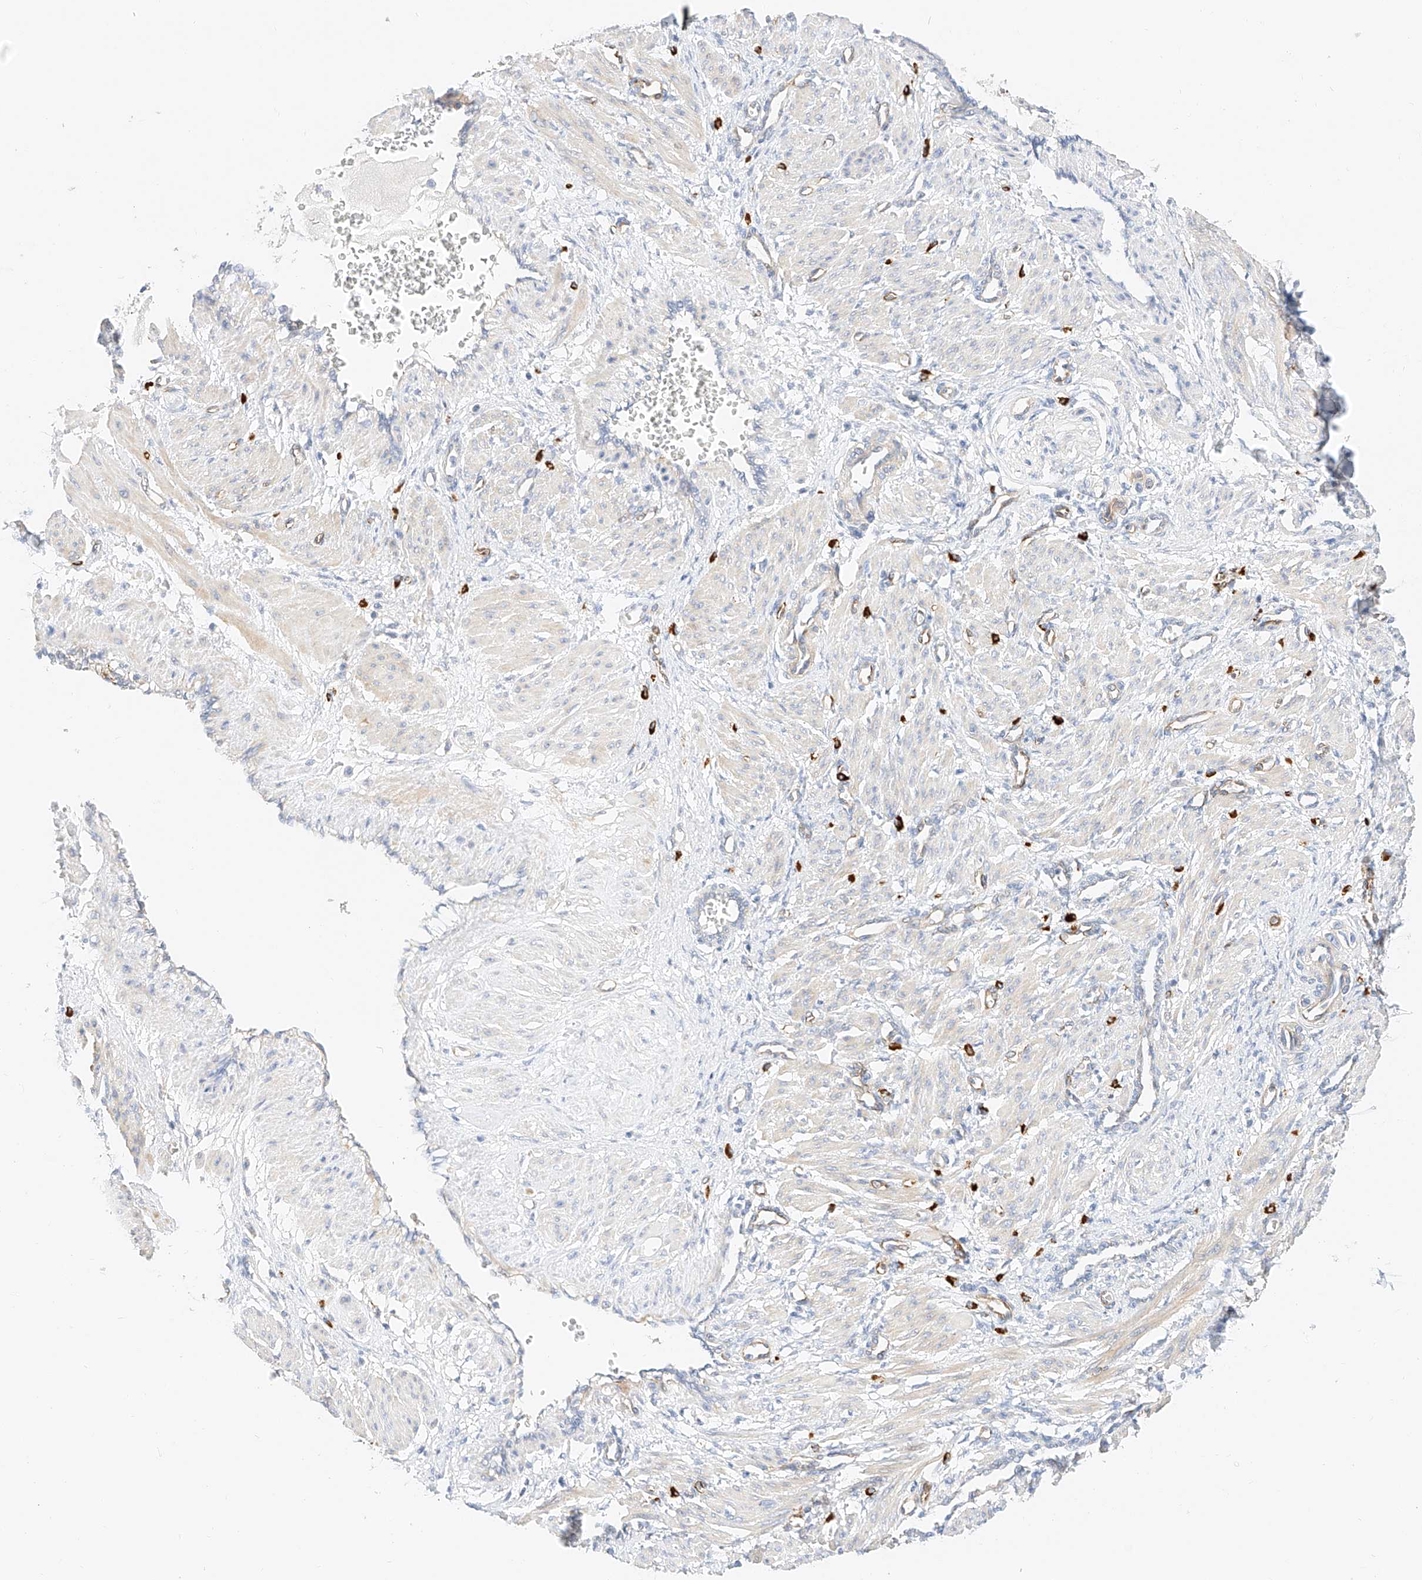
{"staining": {"intensity": "negative", "quantity": "none", "location": "none"}, "tissue": "smooth muscle", "cell_type": "Smooth muscle cells", "image_type": "normal", "snomed": [{"axis": "morphology", "description": "Normal tissue, NOS"}, {"axis": "topography", "description": "Endometrium"}], "caption": "Protein analysis of unremarkable smooth muscle shows no significant expression in smooth muscle cells. (Brightfield microscopy of DAB (3,3'-diaminobenzidine) IHC at high magnification).", "gene": "CDCP2", "patient": {"sex": "female", "age": 33}}